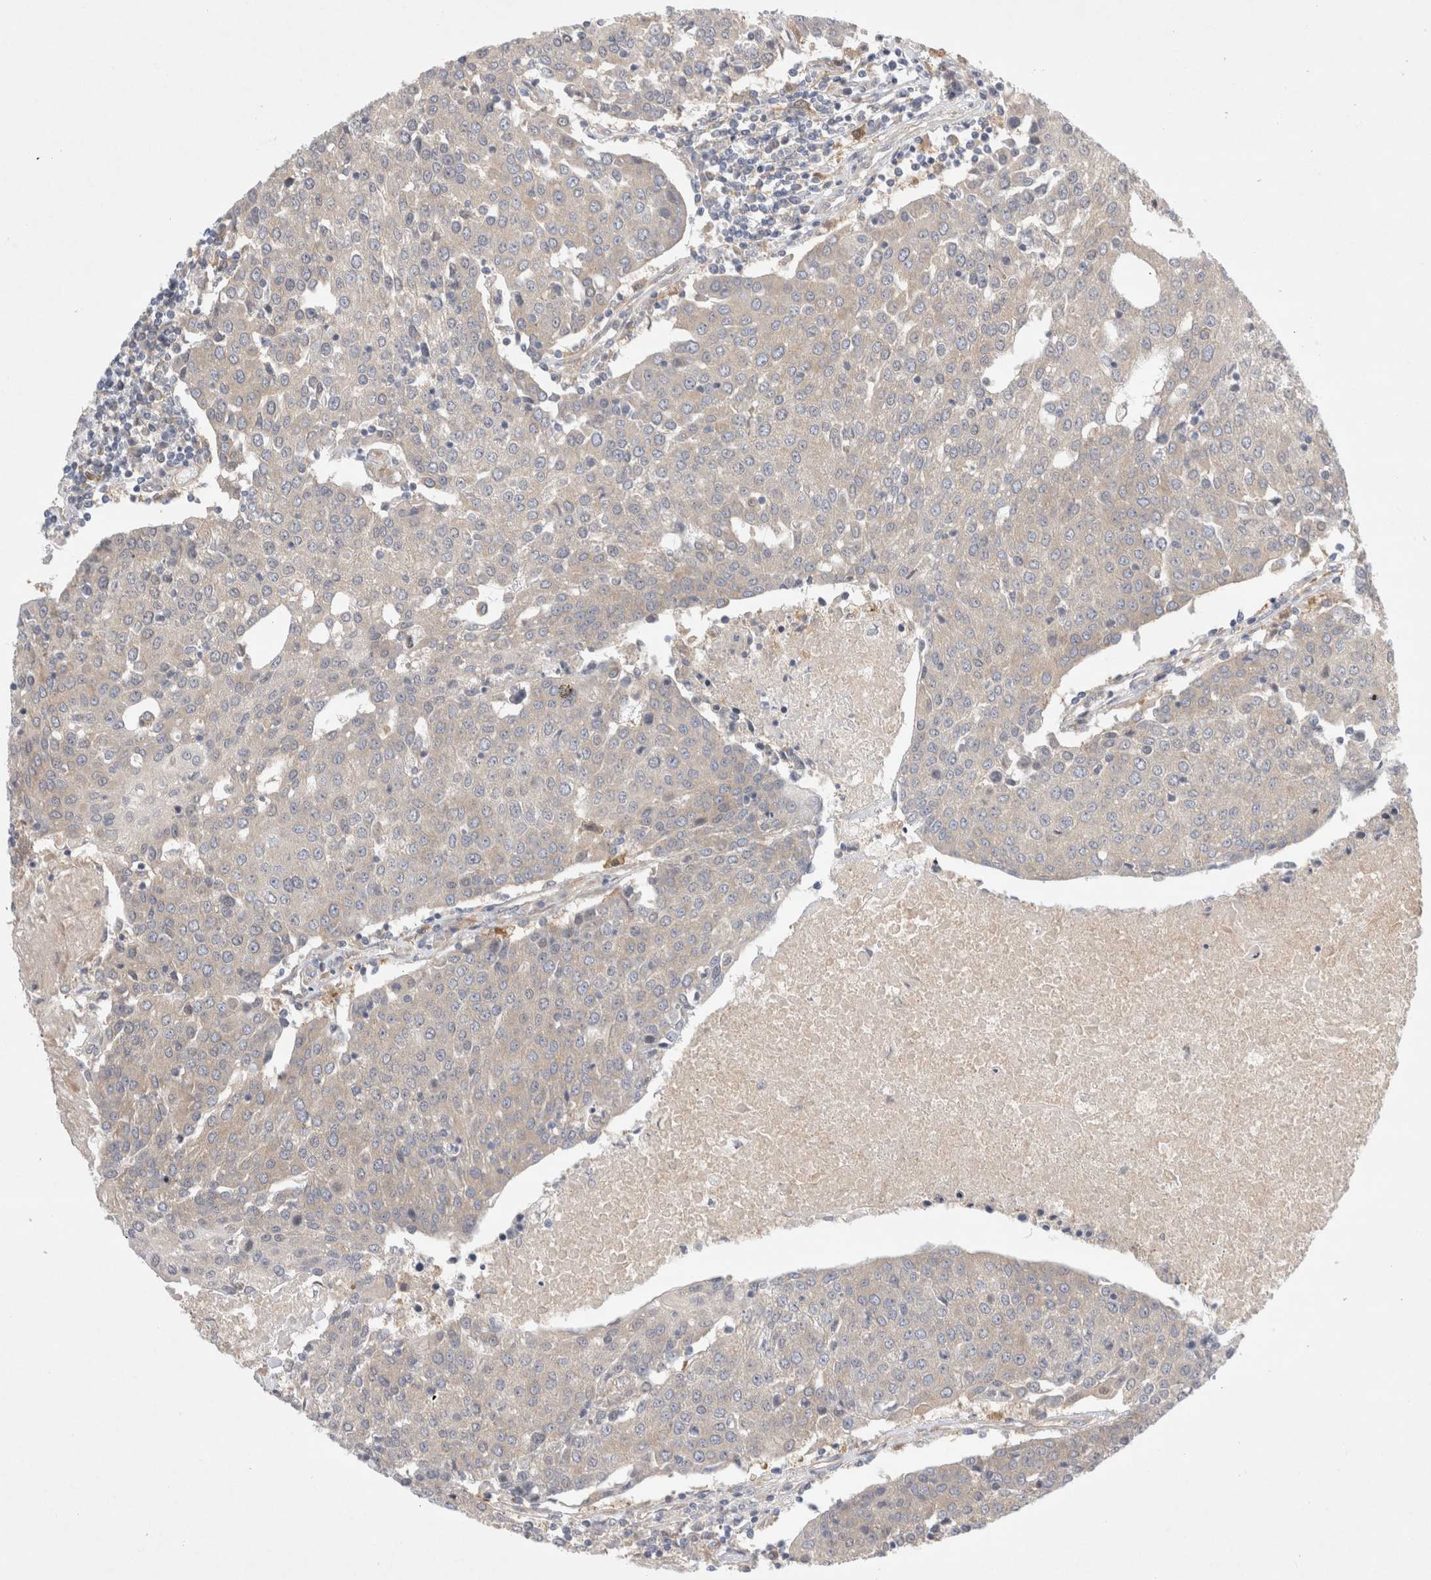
{"staining": {"intensity": "negative", "quantity": "none", "location": "none"}, "tissue": "urothelial cancer", "cell_type": "Tumor cells", "image_type": "cancer", "snomed": [{"axis": "morphology", "description": "Urothelial carcinoma, High grade"}, {"axis": "topography", "description": "Urinary bladder"}], "caption": "This is a micrograph of IHC staining of high-grade urothelial carcinoma, which shows no expression in tumor cells.", "gene": "CDCA7L", "patient": {"sex": "female", "age": 85}}